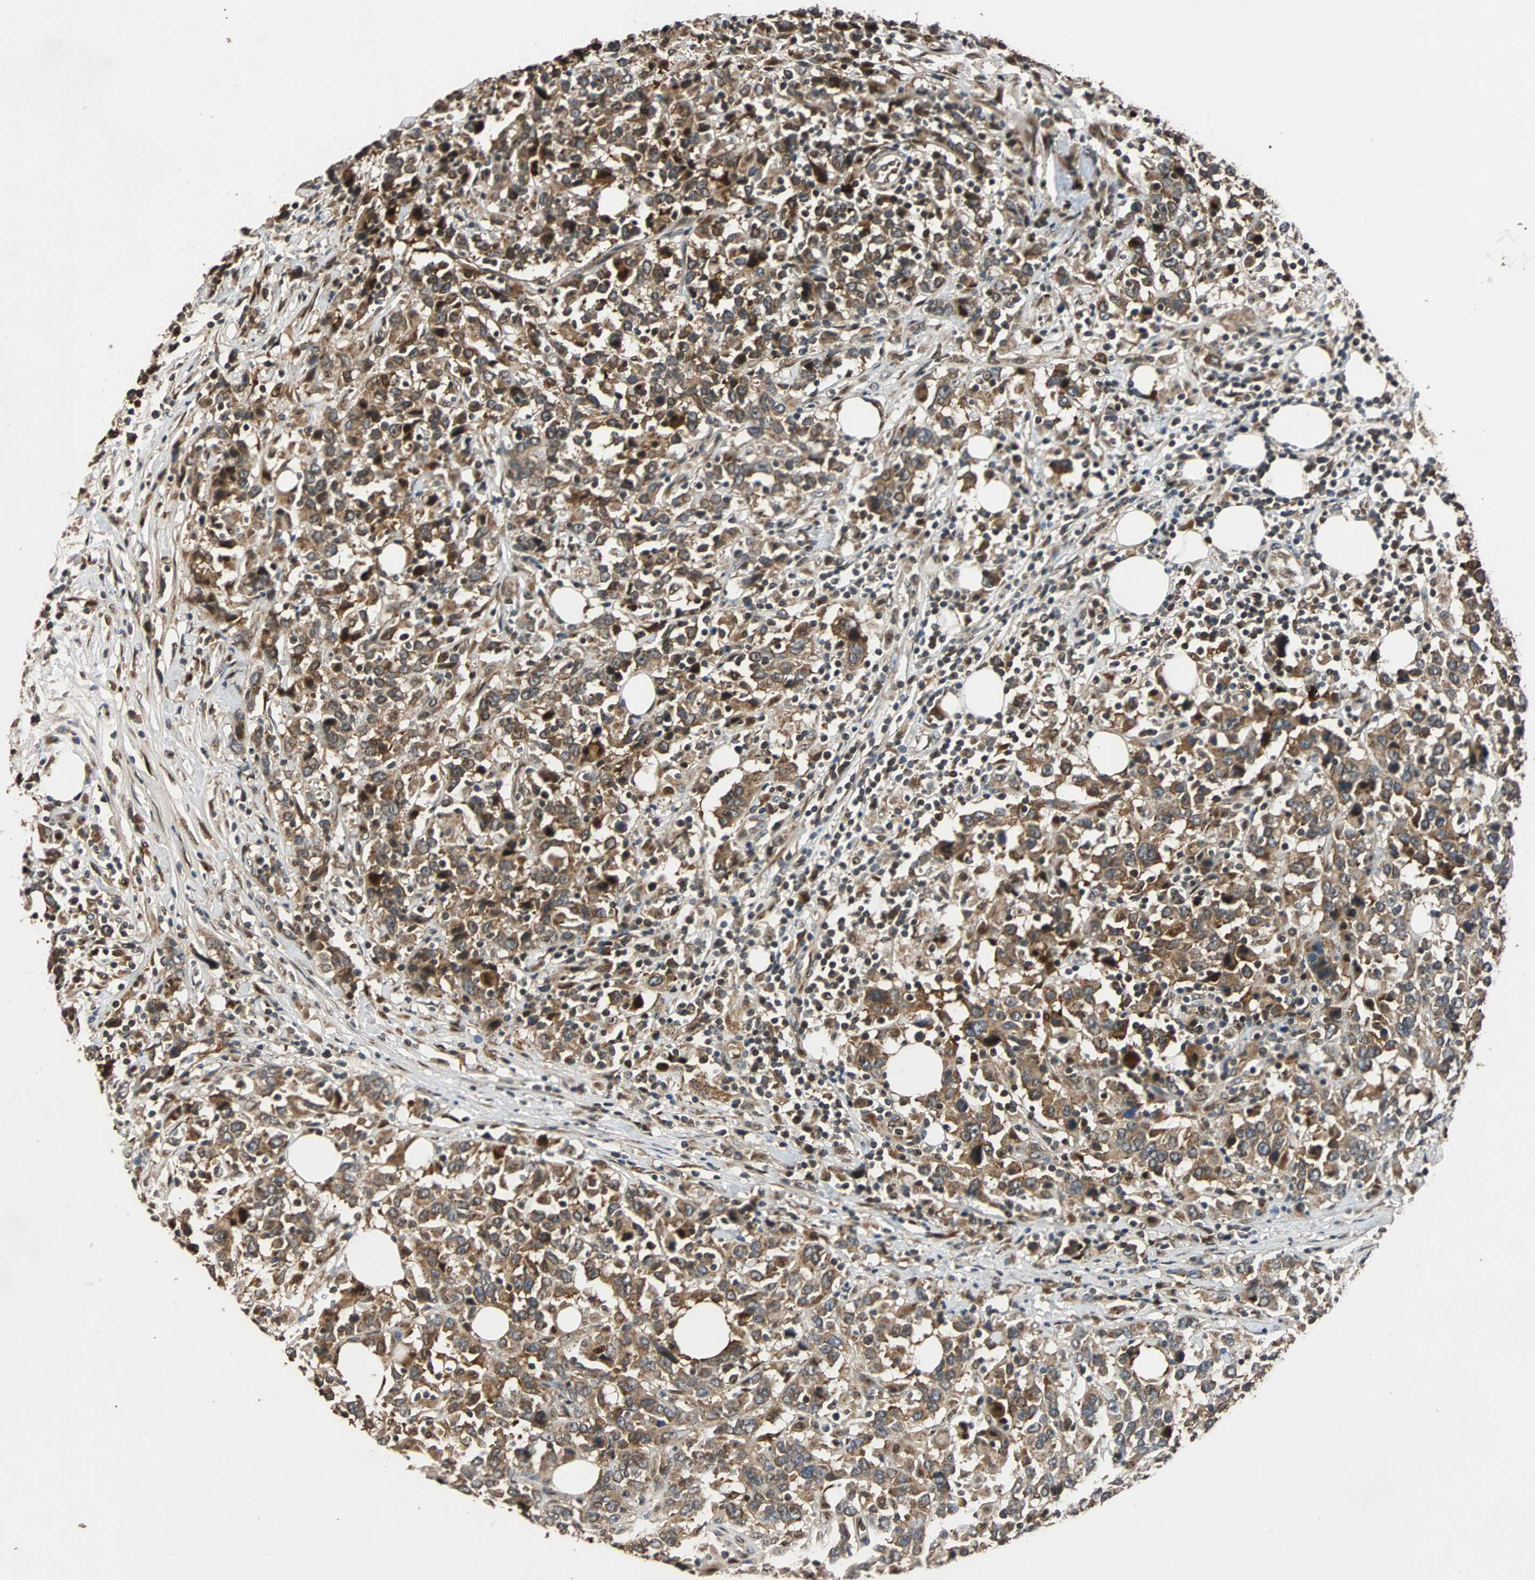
{"staining": {"intensity": "strong", "quantity": ">75%", "location": "cytoplasmic/membranous,nuclear"}, "tissue": "urothelial cancer", "cell_type": "Tumor cells", "image_type": "cancer", "snomed": [{"axis": "morphology", "description": "Urothelial carcinoma, High grade"}, {"axis": "topography", "description": "Urinary bladder"}], "caption": "About >75% of tumor cells in human urothelial cancer display strong cytoplasmic/membranous and nuclear protein expression as visualized by brown immunohistochemical staining.", "gene": "USP31", "patient": {"sex": "male", "age": 61}}